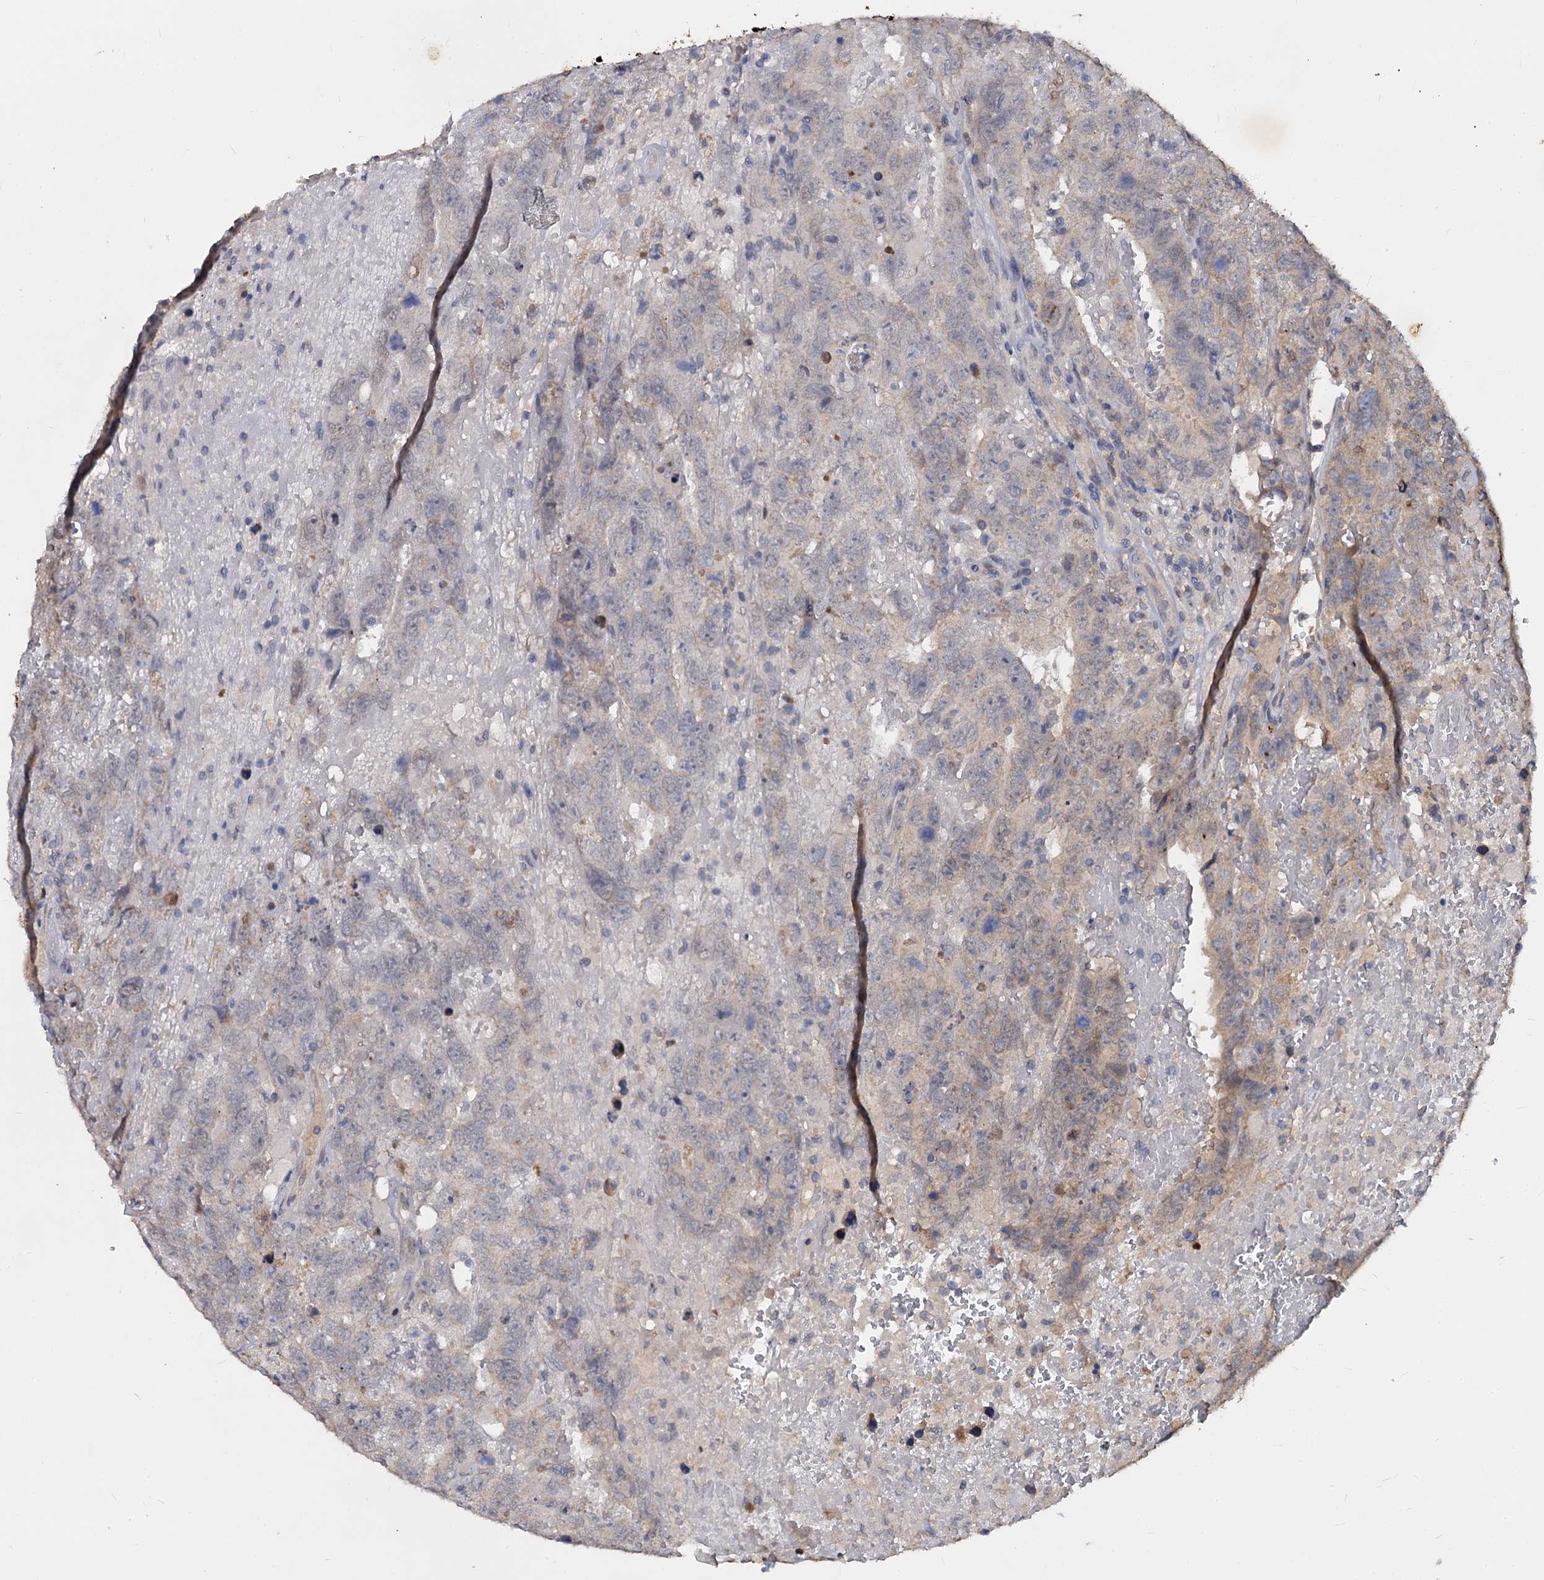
{"staining": {"intensity": "weak", "quantity": "<25%", "location": "cytoplasmic/membranous"}, "tissue": "testis cancer", "cell_type": "Tumor cells", "image_type": "cancer", "snomed": [{"axis": "morphology", "description": "Carcinoma, Embryonal, NOS"}, {"axis": "topography", "description": "Testis"}], "caption": "IHC histopathology image of neoplastic tissue: human embryonal carcinoma (testis) stained with DAB (3,3'-diaminobenzidine) exhibits no significant protein positivity in tumor cells. (Immunohistochemistry (ihc), brightfield microscopy, high magnification).", "gene": "CCDC184", "patient": {"sex": "male", "age": 45}}